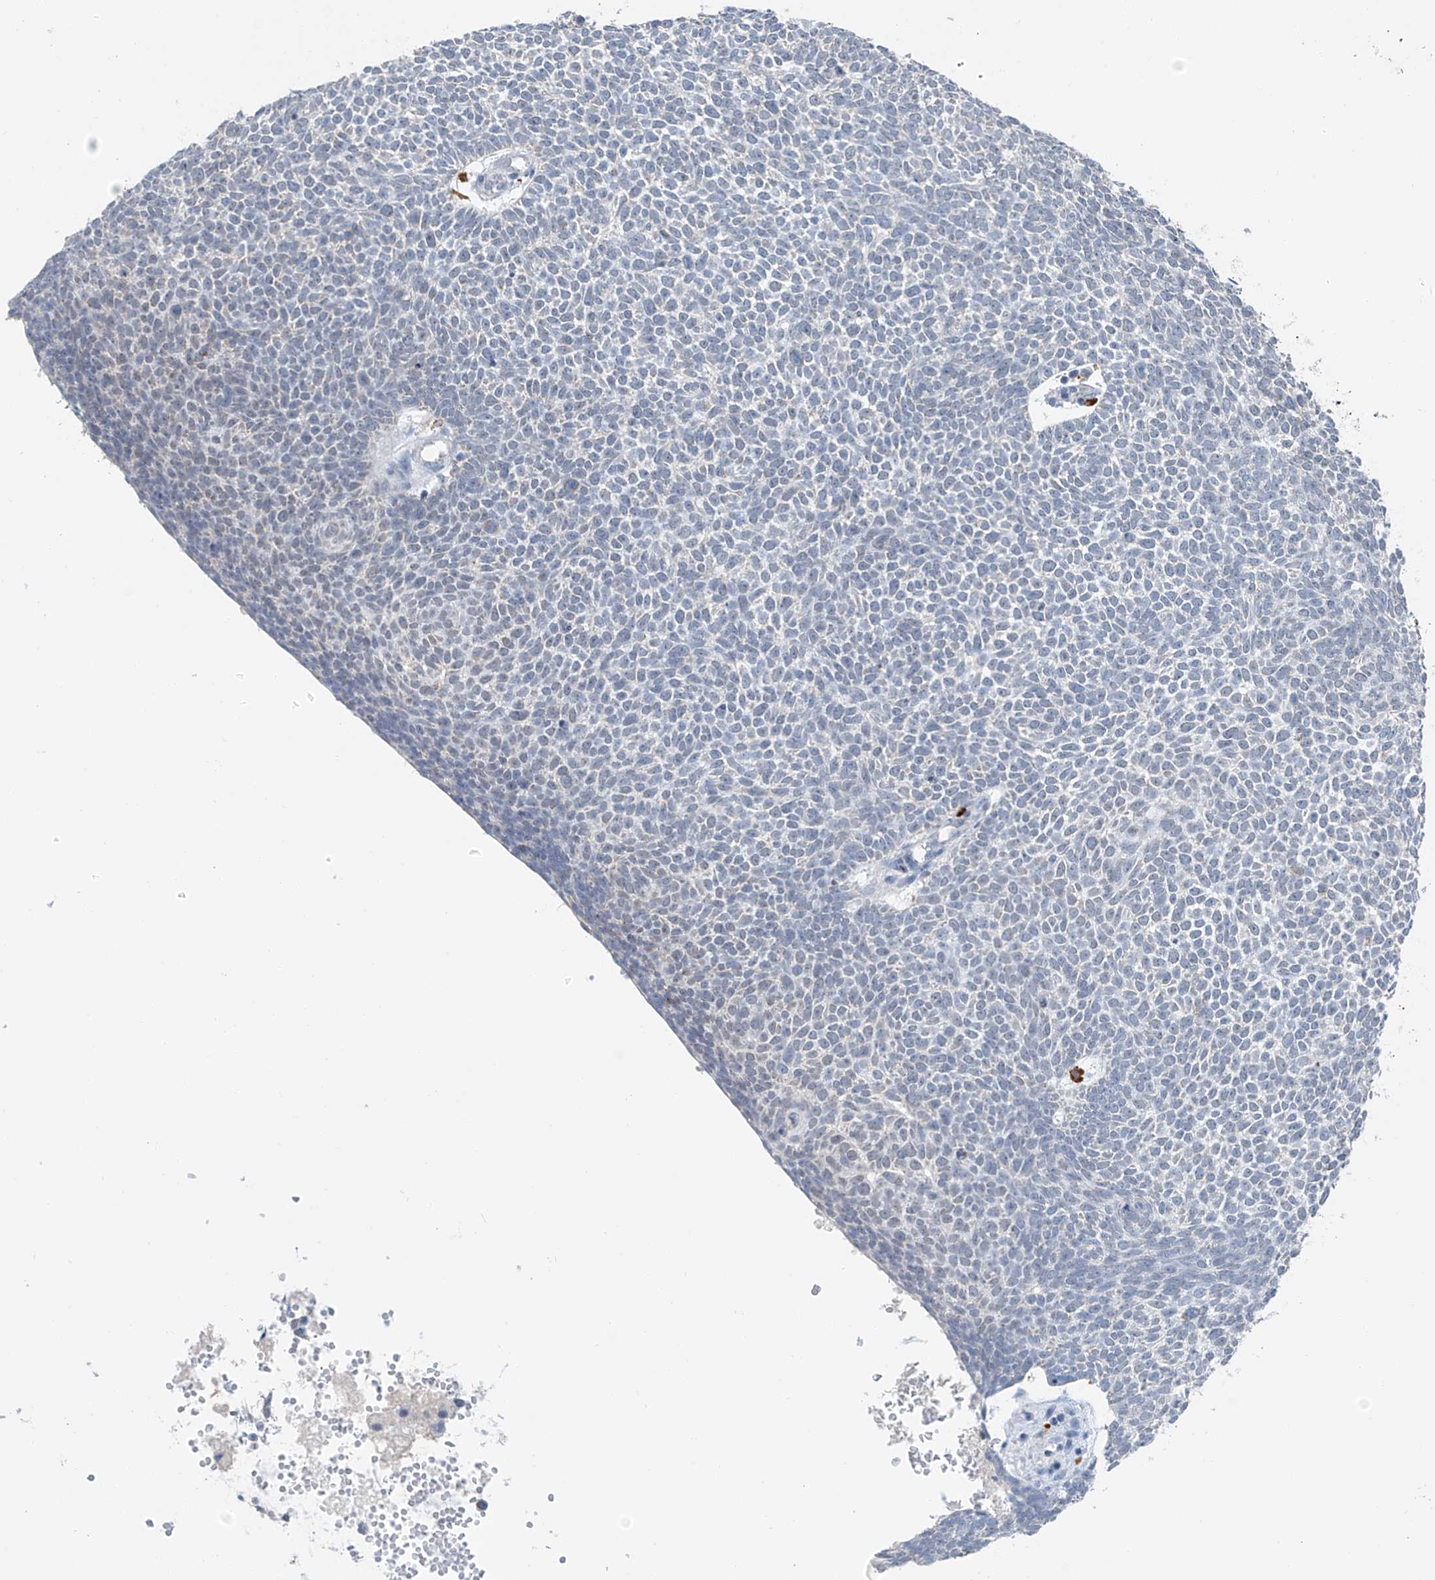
{"staining": {"intensity": "negative", "quantity": "none", "location": "none"}, "tissue": "skin cancer", "cell_type": "Tumor cells", "image_type": "cancer", "snomed": [{"axis": "morphology", "description": "Basal cell carcinoma"}, {"axis": "topography", "description": "Skin"}], "caption": "Immunohistochemistry (IHC) histopathology image of human skin cancer stained for a protein (brown), which shows no positivity in tumor cells.", "gene": "KLF15", "patient": {"sex": "female", "age": 81}}